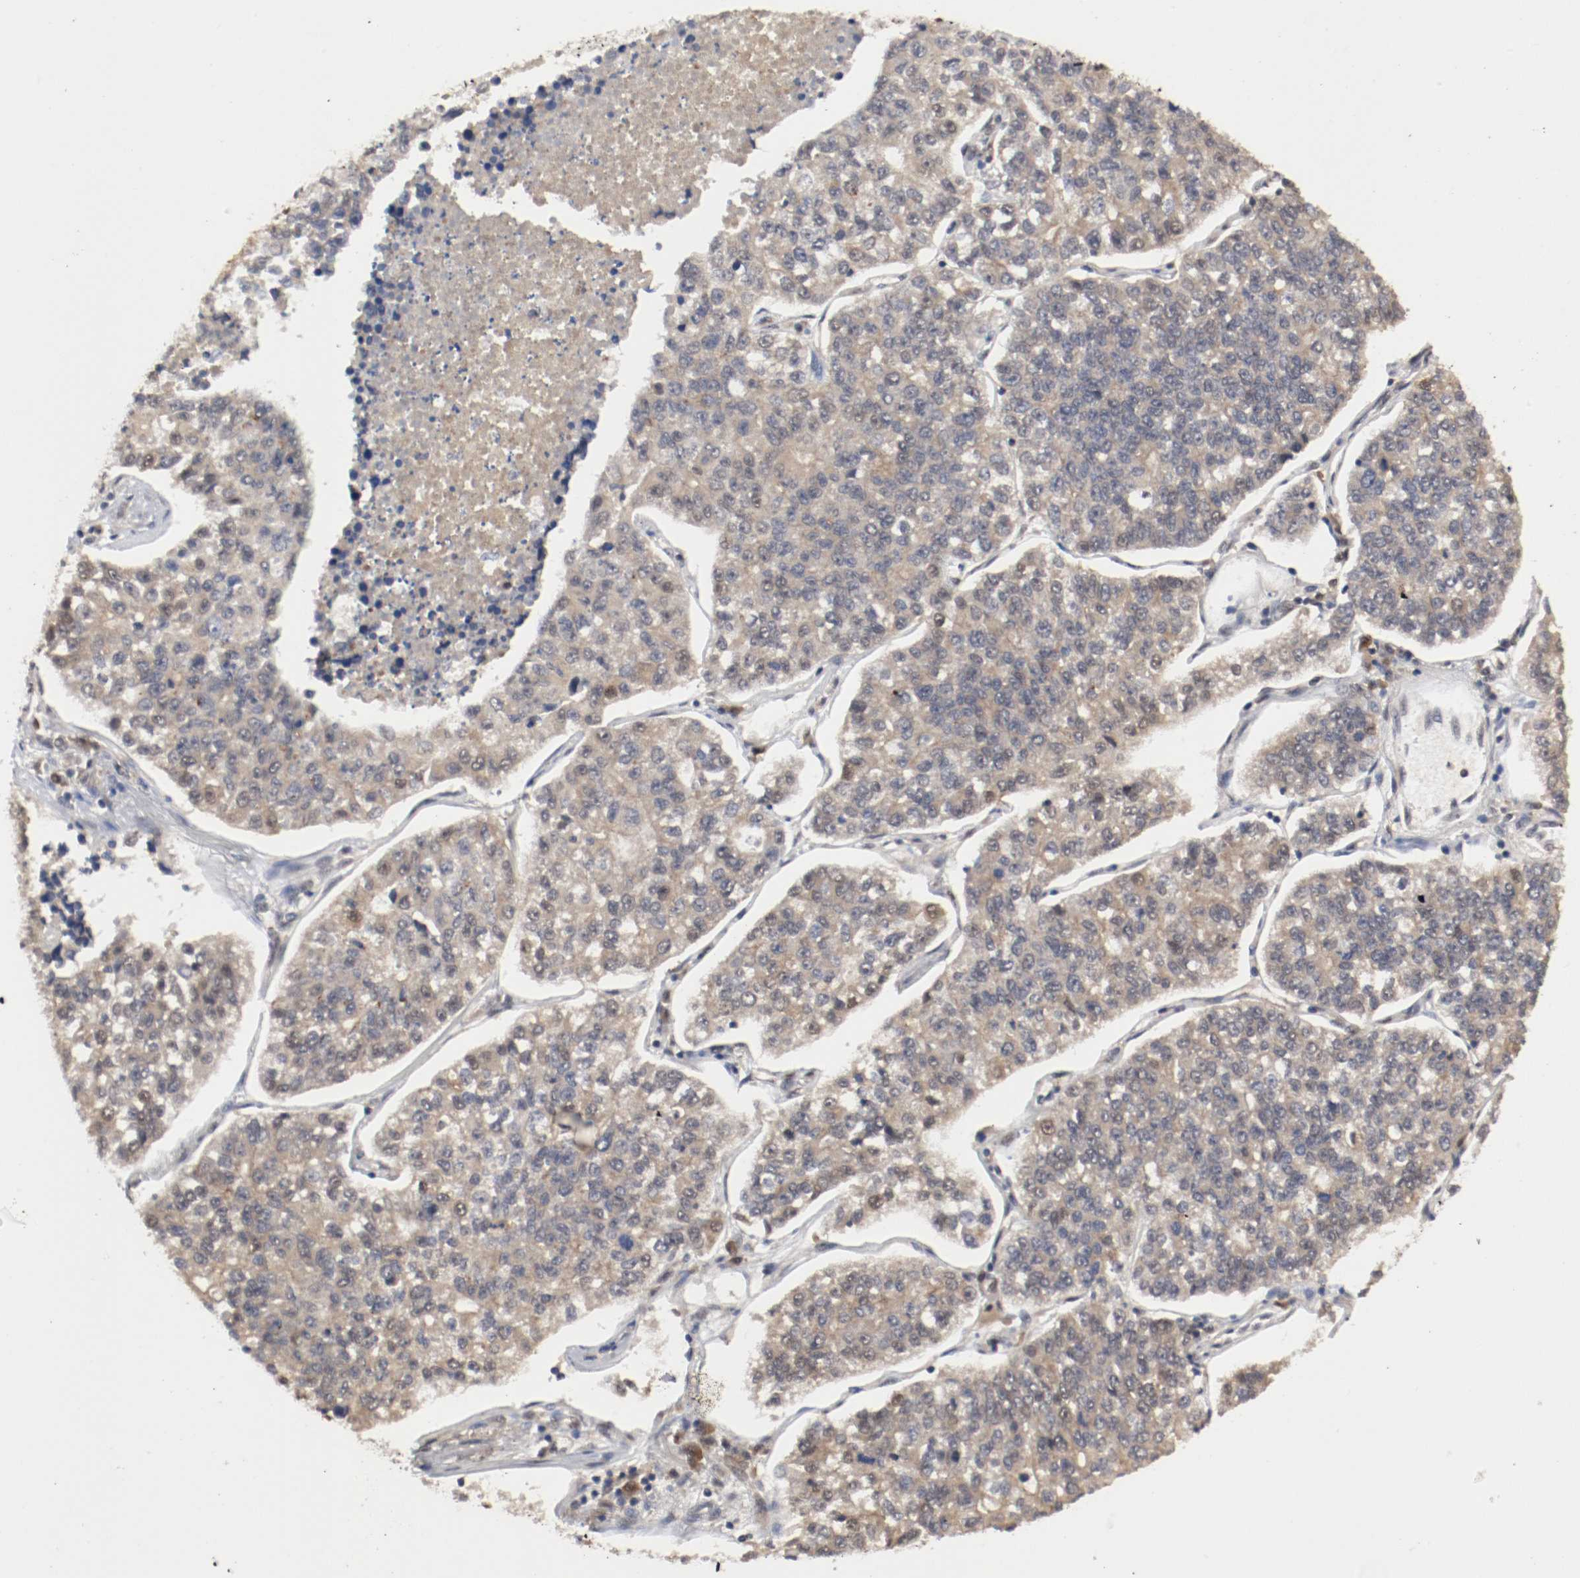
{"staining": {"intensity": "weak", "quantity": ">75%", "location": "cytoplasmic/membranous"}, "tissue": "lung cancer", "cell_type": "Tumor cells", "image_type": "cancer", "snomed": [{"axis": "morphology", "description": "Adenocarcinoma, NOS"}, {"axis": "topography", "description": "Lung"}], "caption": "Adenocarcinoma (lung) stained with IHC displays weak cytoplasmic/membranous expression in about >75% of tumor cells.", "gene": "AFG3L2", "patient": {"sex": "male", "age": 49}}